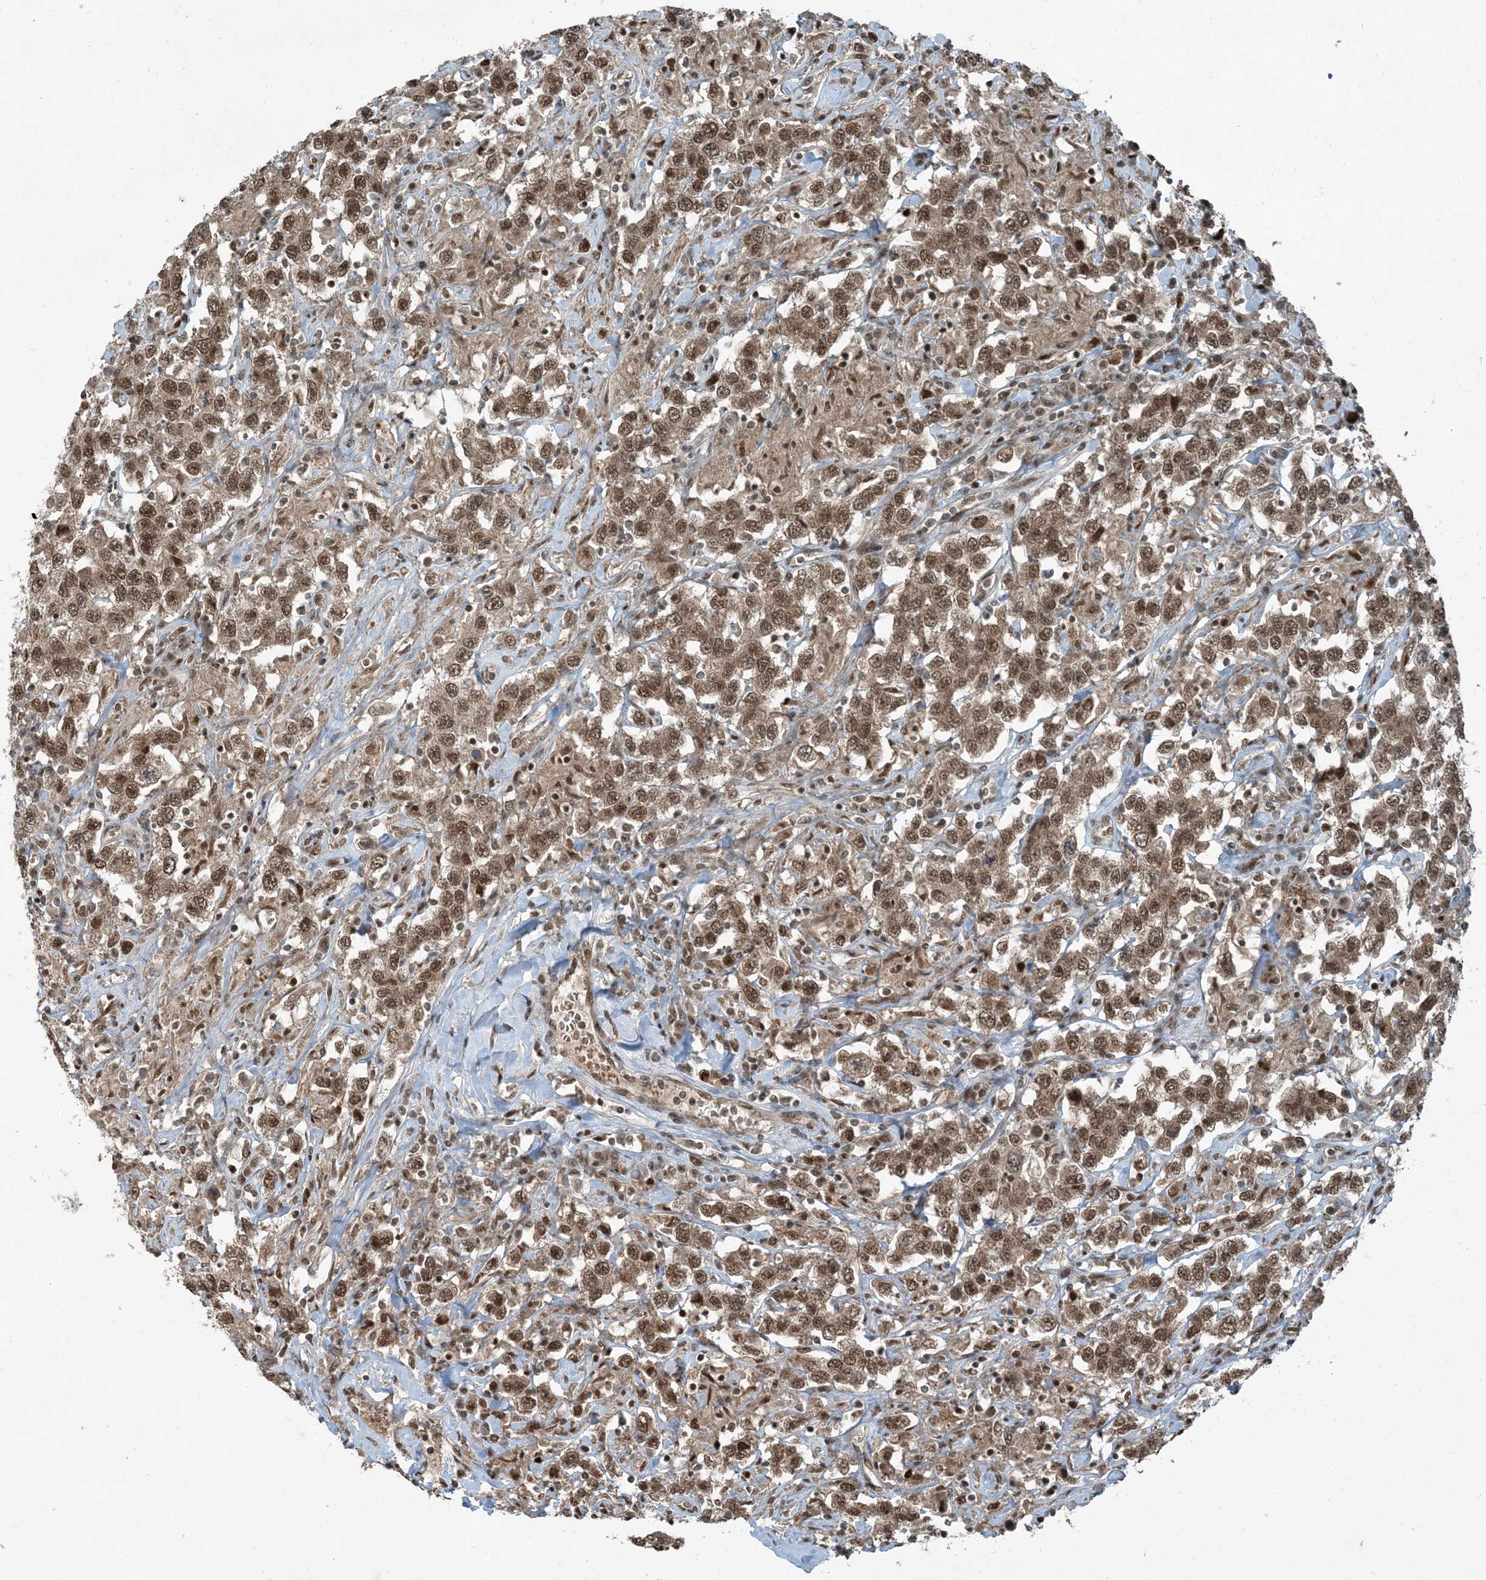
{"staining": {"intensity": "moderate", "quantity": ">75%", "location": "nuclear"}, "tissue": "testis cancer", "cell_type": "Tumor cells", "image_type": "cancer", "snomed": [{"axis": "morphology", "description": "Seminoma, NOS"}, {"axis": "topography", "description": "Testis"}], "caption": "Brown immunohistochemical staining in testis seminoma shows moderate nuclear positivity in approximately >75% of tumor cells.", "gene": "TRAPPC12", "patient": {"sex": "male", "age": 41}}